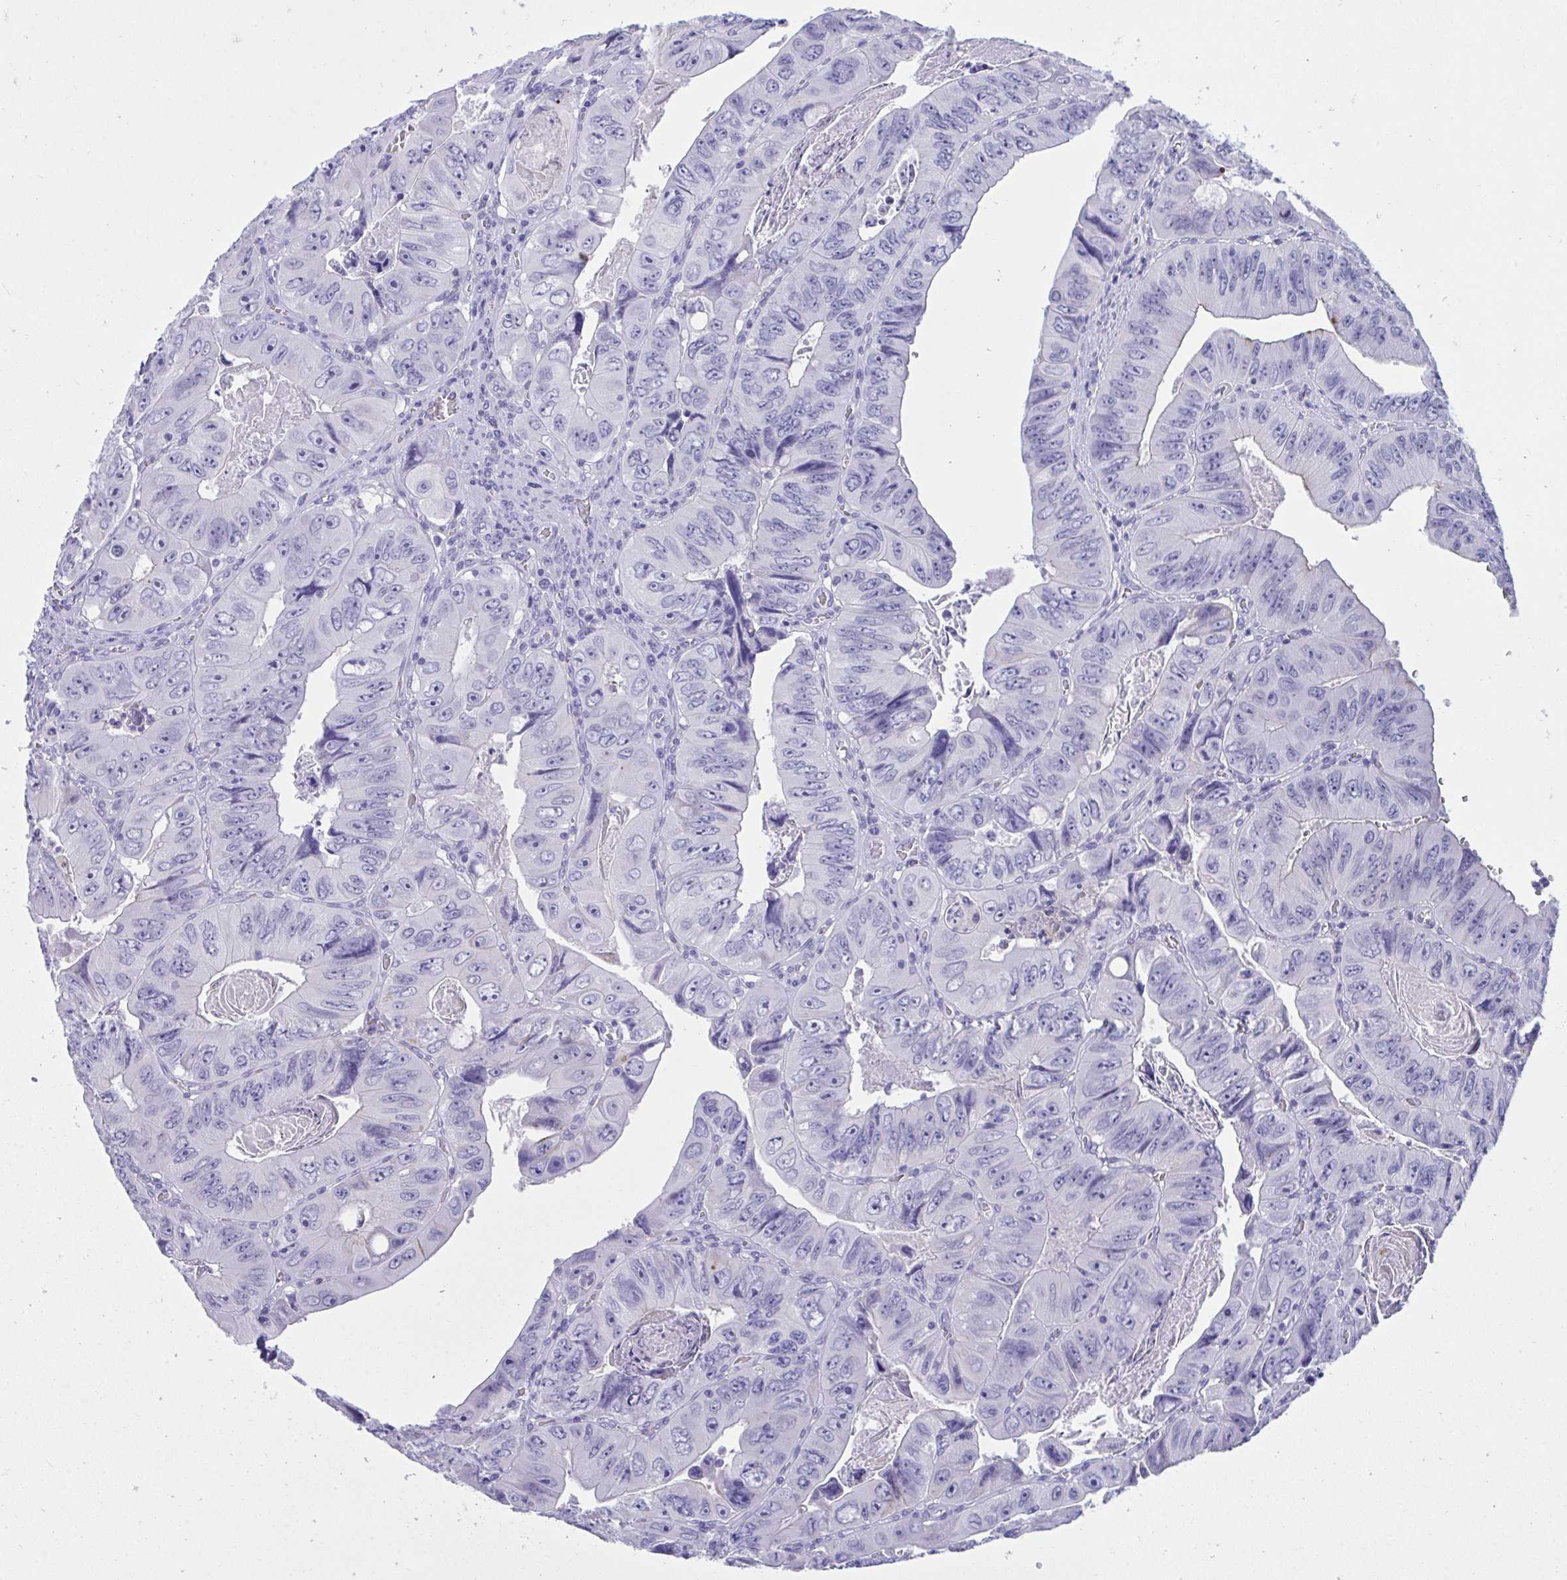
{"staining": {"intensity": "negative", "quantity": "none", "location": "none"}, "tissue": "colorectal cancer", "cell_type": "Tumor cells", "image_type": "cancer", "snomed": [{"axis": "morphology", "description": "Adenocarcinoma, NOS"}, {"axis": "topography", "description": "Colon"}], "caption": "A high-resolution histopathology image shows immunohistochemistry (IHC) staining of colorectal cancer, which displays no significant positivity in tumor cells.", "gene": "PLEKHH1", "patient": {"sex": "female", "age": 84}}